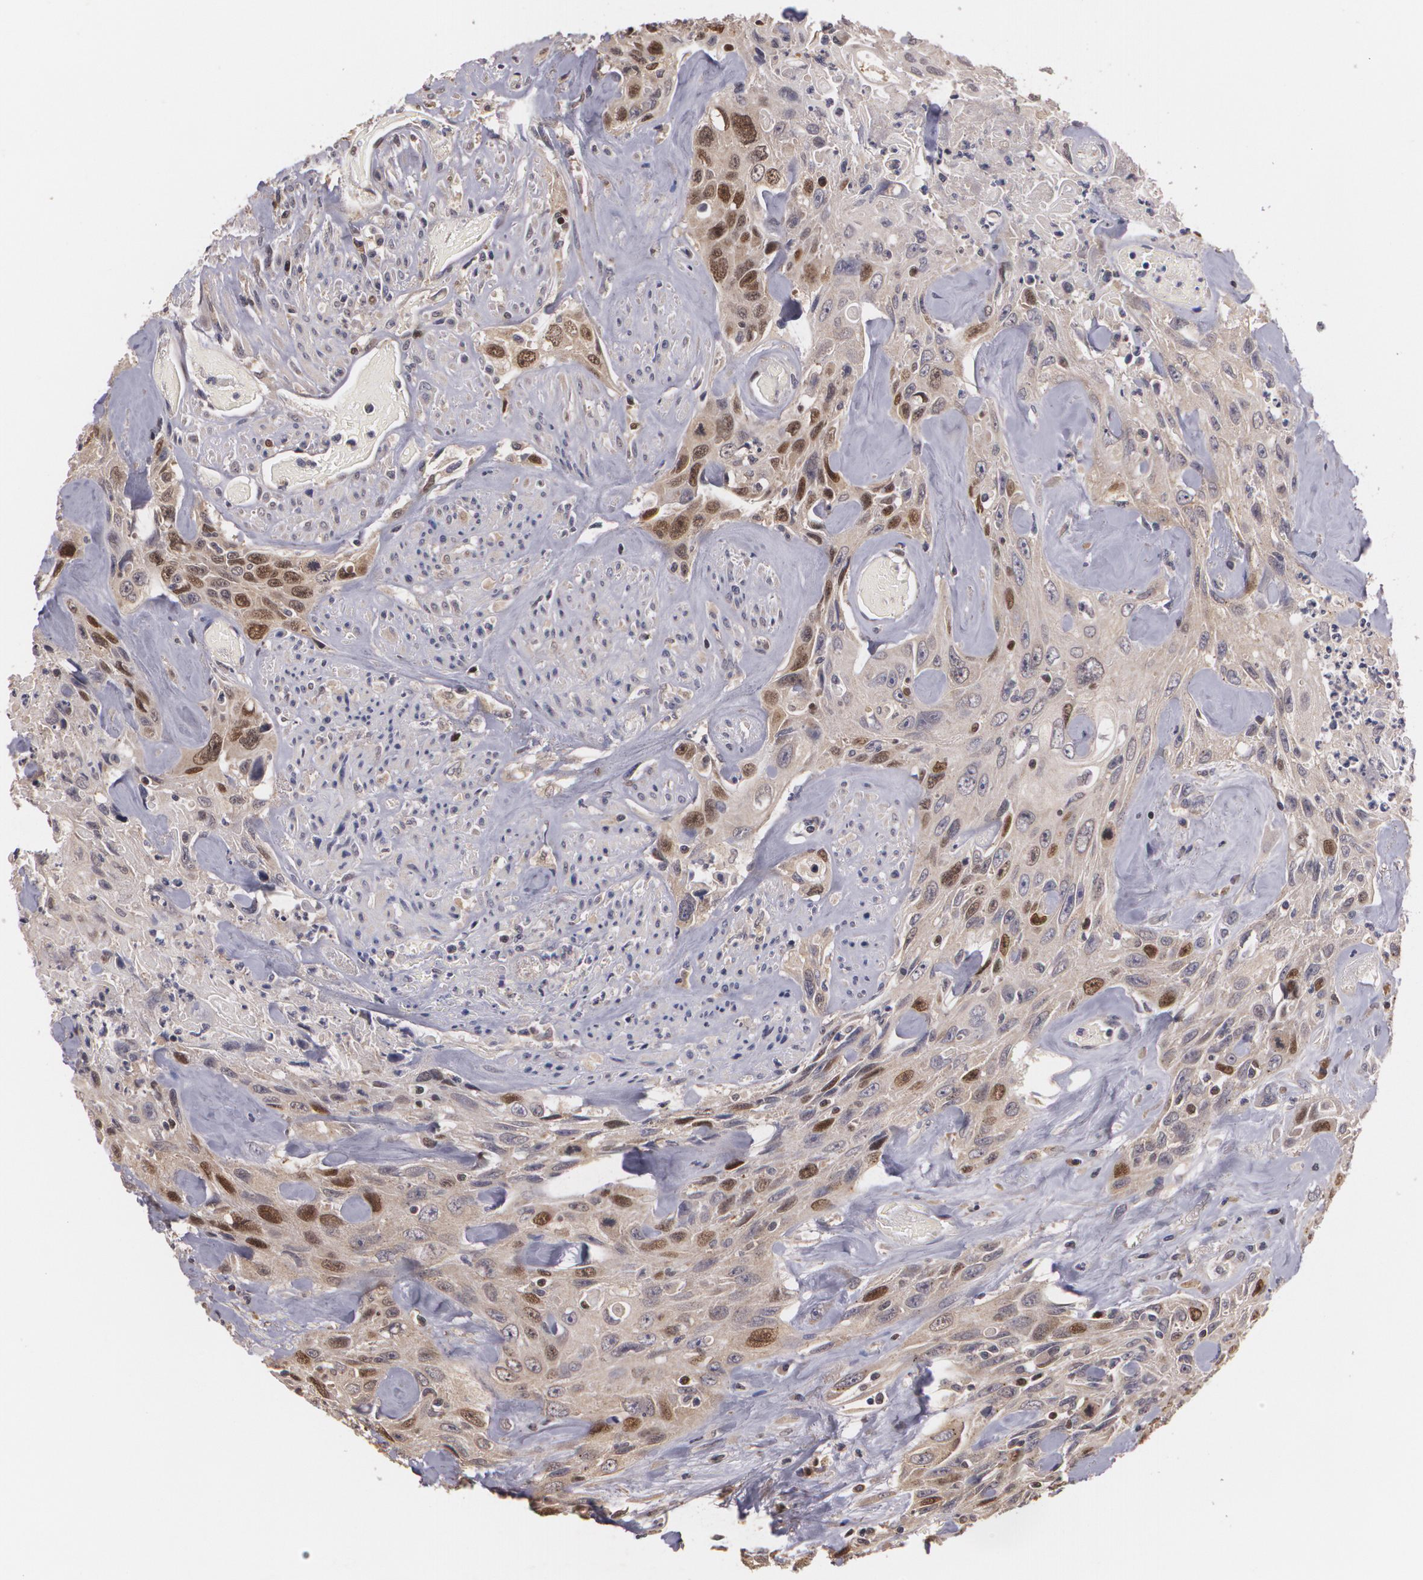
{"staining": {"intensity": "strong", "quantity": "25%-75%", "location": "cytoplasmic/membranous,nuclear"}, "tissue": "urothelial cancer", "cell_type": "Tumor cells", "image_type": "cancer", "snomed": [{"axis": "morphology", "description": "Urothelial carcinoma, High grade"}, {"axis": "topography", "description": "Urinary bladder"}], "caption": "Urothelial cancer was stained to show a protein in brown. There is high levels of strong cytoplasmic/membranous and nuclear staining in about 25%-75% of tumor cells.", "gene": "BRCA1", "patient": {"sex": "female", "age": 84}}